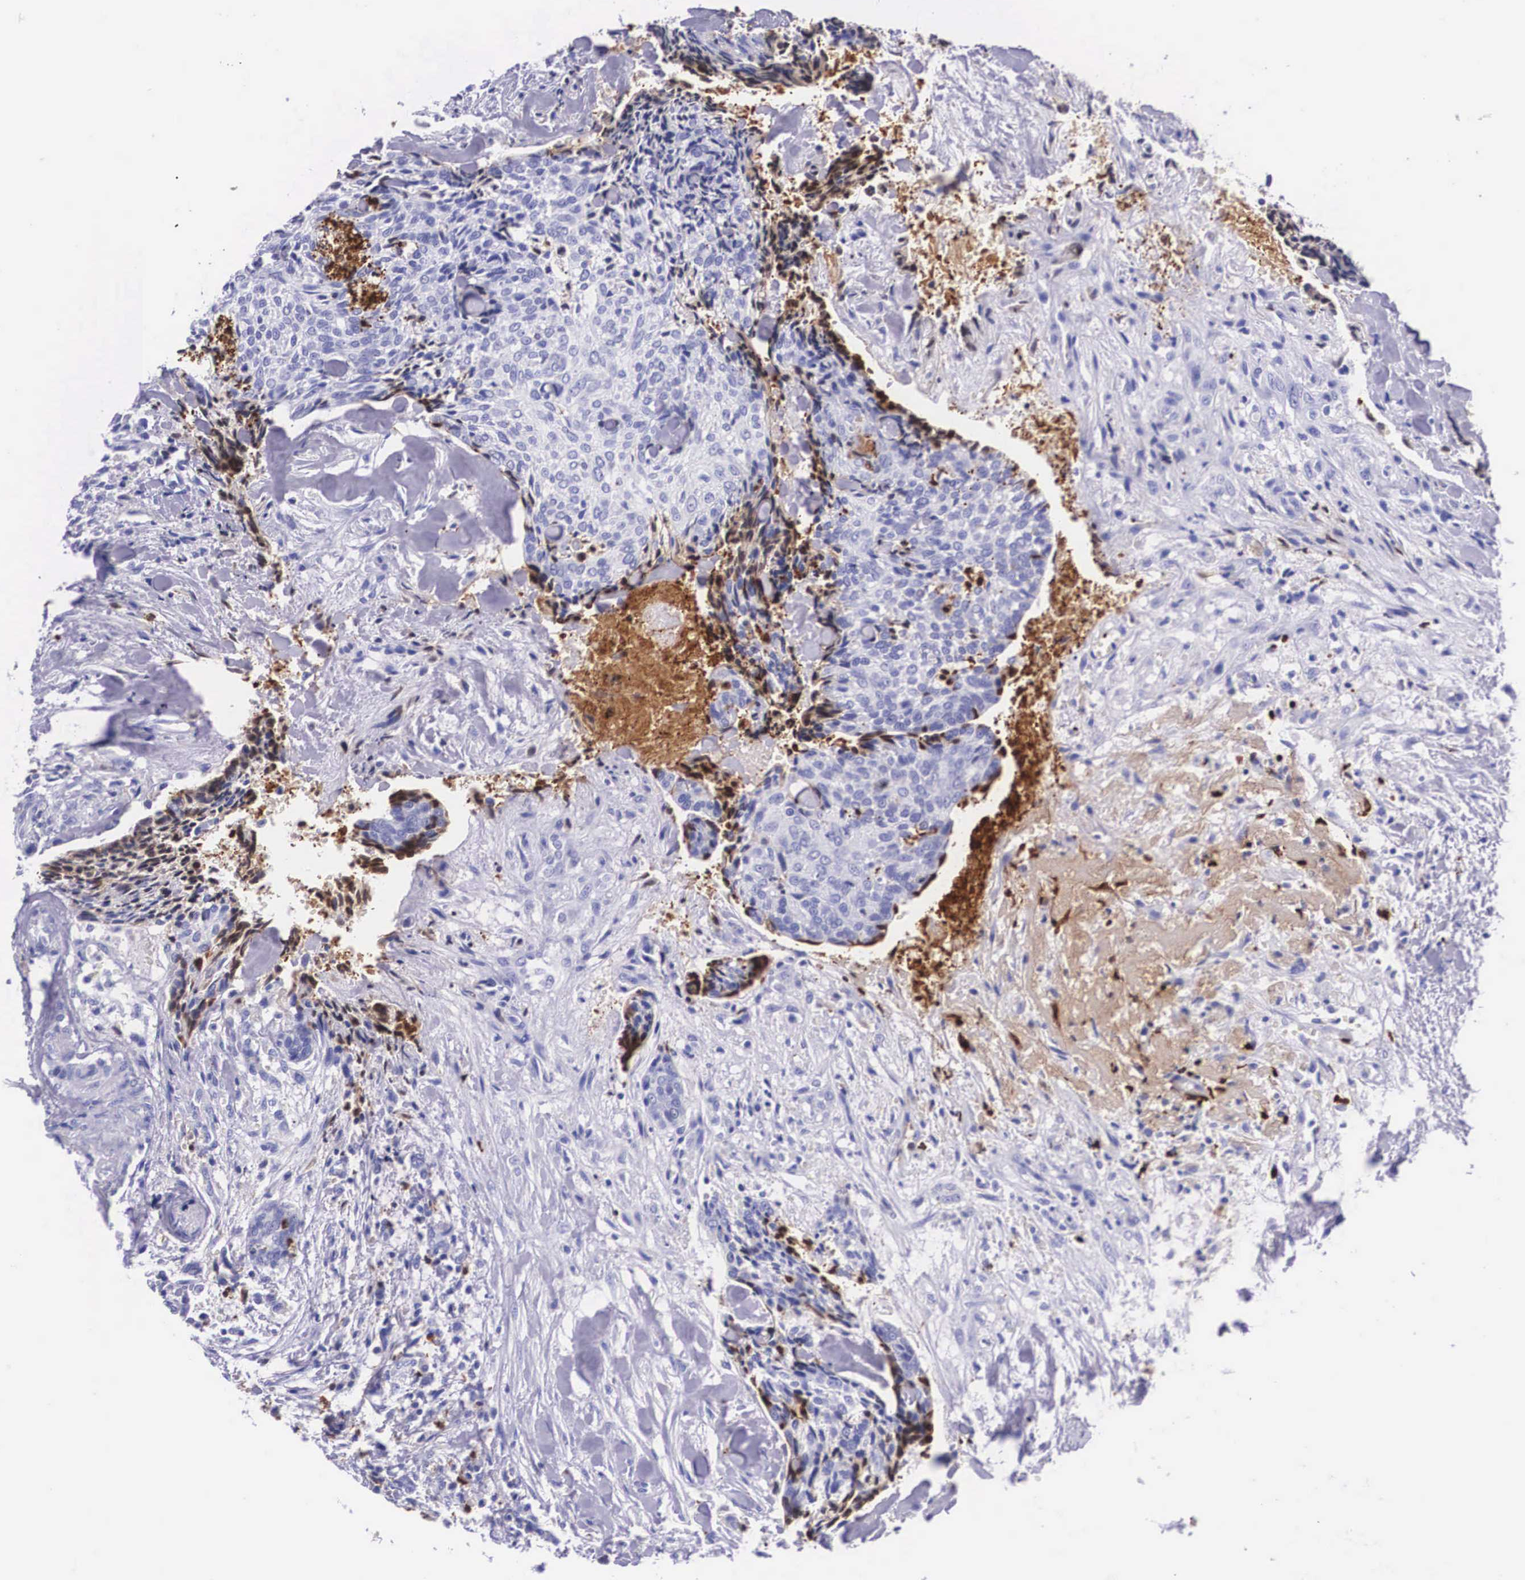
{"staining": {"intensity": "negative", "quantity": "none", "location": "none"}, "tissue": "head and neck cancer", "cell_type": "Tumor cells", "image_type": "cancer", "snomed": [{"axis": "morphology", "description": "Squamous cell carcinoma, NOS"}, {"axis": "topography", "description": "Salivary gland"}, {"axis": "topography", "description": "Head-Neck"}], "caption": "Head and neck cancer was stained to show a protein in brown. There is no significant staining in tumor cells.", "gene": "PLG", "patient": {"sex": "male", "age": 70}}